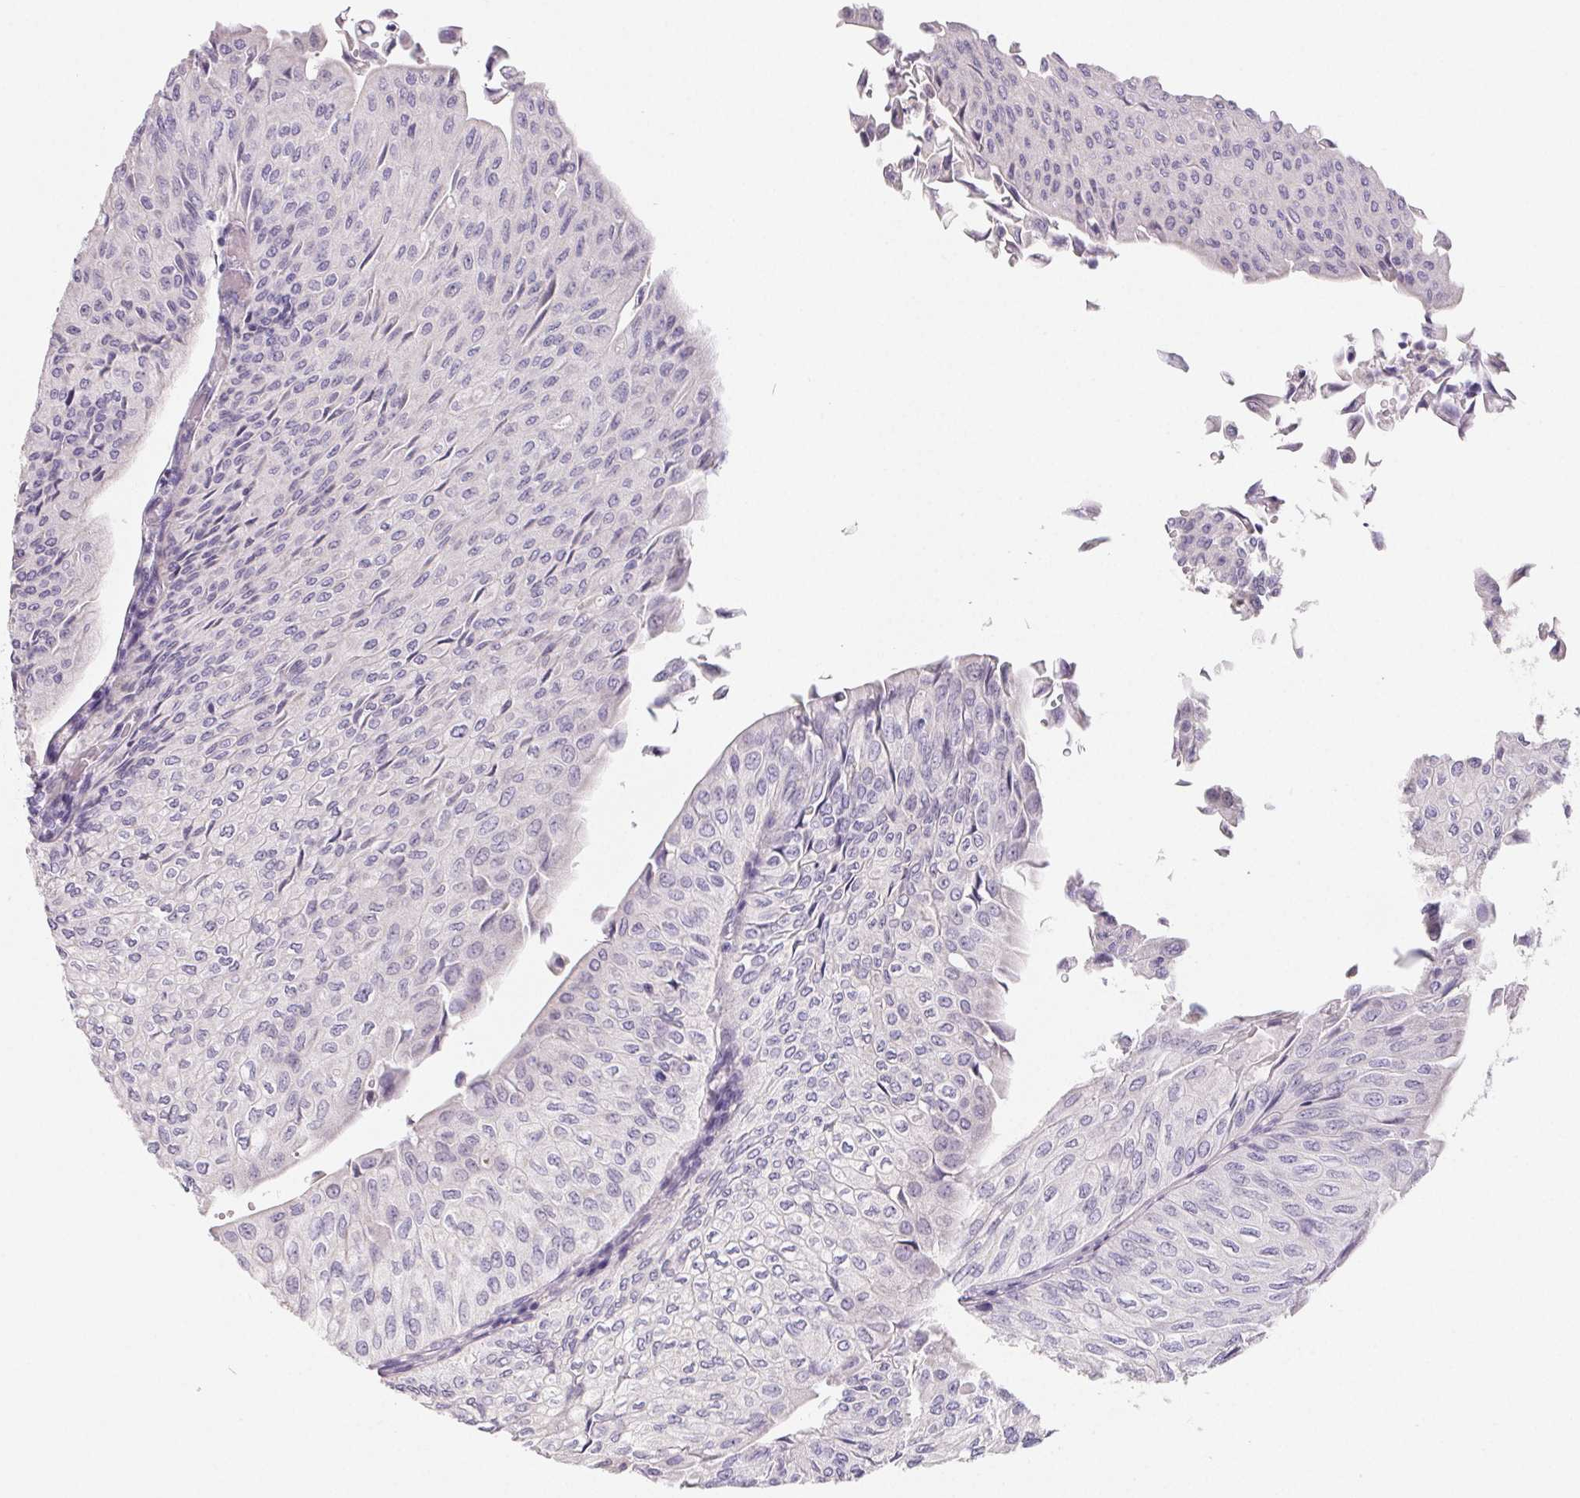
{"staining": {"intensity": "weak", "quantity": "<25%", "location": "cytoplasmic/membranous"}, "tissue": "urothelial cancer", "cell_type": "Tumor cells", "image_type": "cancer", "snomed": [{"axis": "morphology", "description": "Urothelial carcinoma, NOS"}, {"axis": "topography", "description": "Urinary bladder"}], "caption": "DAB immunohistochemical staining of transitional cell carcinoma shows no significant positivity in tumor cells.", "gene": "FDX1", "patient": {"sex": "male", "age": 62}}